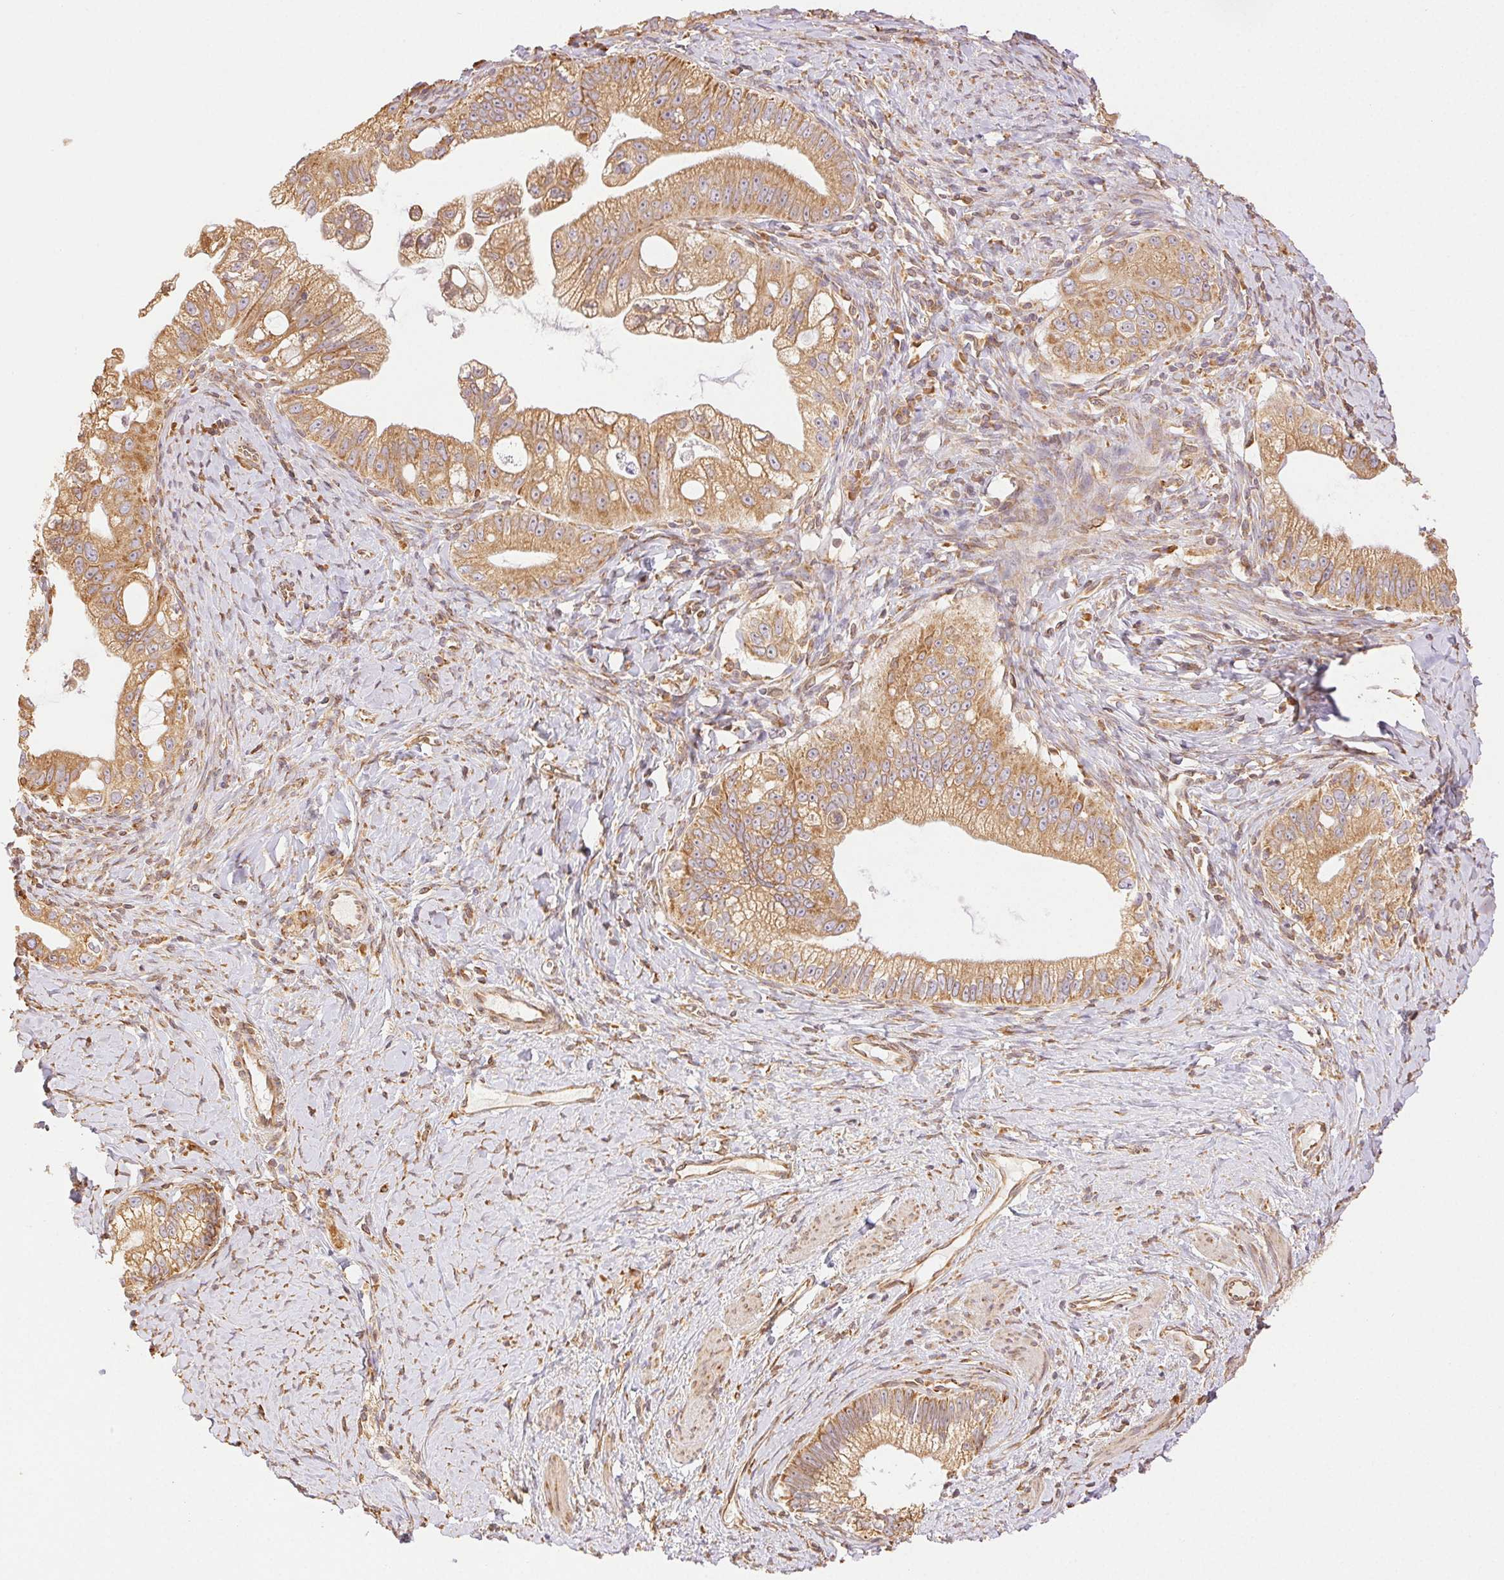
{"staining": {"intensity": "moderate", "quantity": ">75%", "location": "cytoplasmic/membranous"}, "tissue": "pancreatic cancer", "cell_type": "Tumor cells", "image_type": "cancer", "snomed": [{"axis": "morphology", "description": "Adenocarcinoma, NOS"}, {"axis": "topography", "description": "Pancreas"}], "caption": "High-magnification brightfield microscopy of pancreatic cancer stained with DAB (3,3'-diaminobenzidine) (brown) and counterstained with hematoxylin (blue). tumor cells exhibit moderate cytoplasmic/membranous expression is identified in about>75% of cells. (DAB IHC, brown staining for protein, blue staining for nuclei).", "gene": "ENTREP1", "patient": {"sex": "male", "age": 70}}